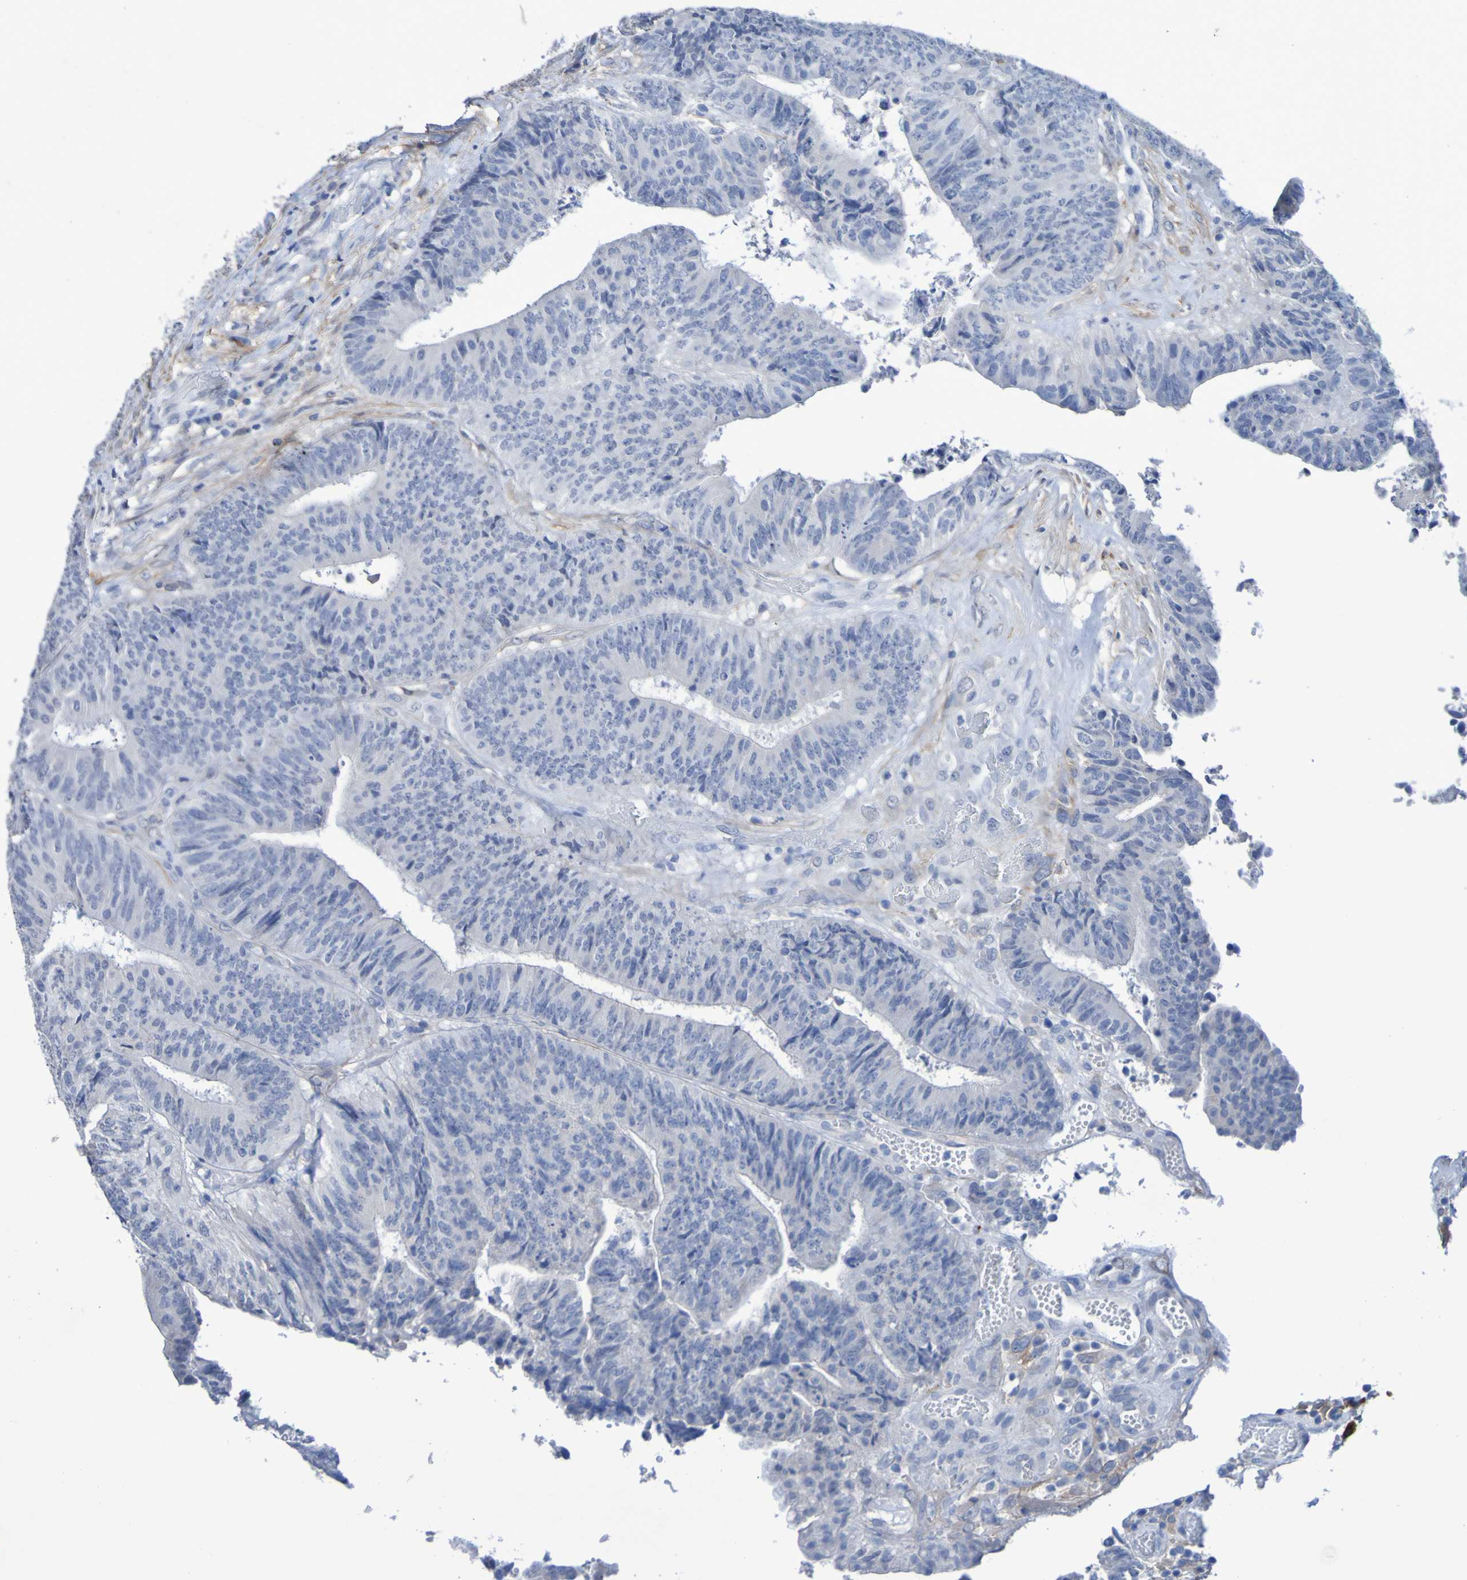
{"staining": {"intensity": "negative", "quantity": "none", "location": "none"}, "tissue": "colorectal cancer", "cell_type": "Tumor cells", "image_type": "cancer", "snomed": [{"axis": "morphology", "description": "Adenocarcinoma, NOS"}, {"axis": "topography", "description": "Rectum"}], "caption": "IHC image of human colorectal cancer (adenocarcinoma) stained for a protein (brown), which exhibits no staining in tumor cells.", "gene": "SGCB", "patient": {"sex": "male", "age": 72}}